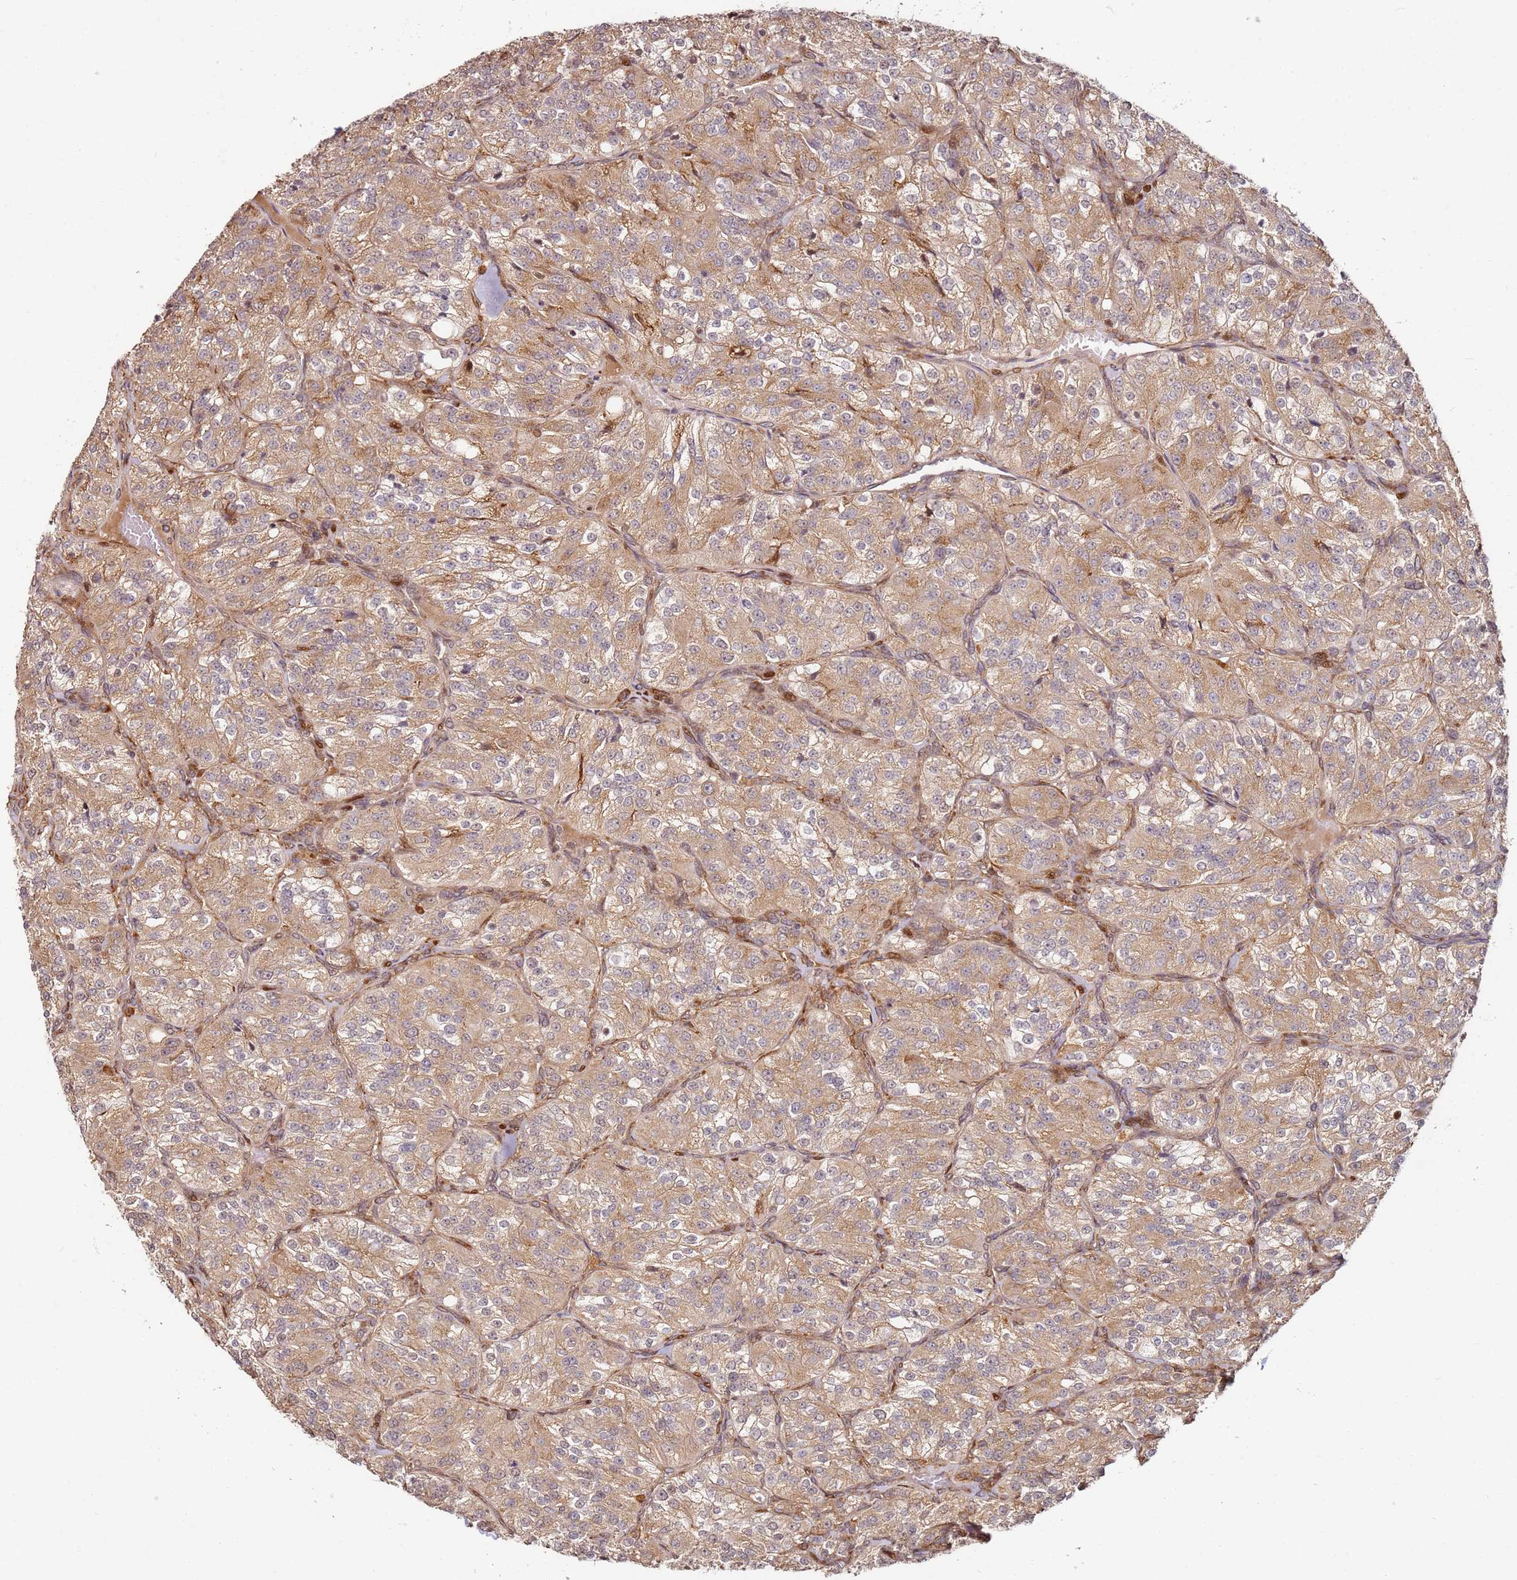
{"staining": {"intensity": "moderate", "quantity": ">75%", "location": "cytoplasmic/membranous"}, "tissue": "renal cancer", "cell_type": "Tumor cells", "image_type": "cancer", "snomed": [{"axis": "morphology", "description": "Adenocarcinoma, NOS"}, {"axis": "topography", "description": "Kidney"}], "caption": "Adenocarcinoma (renal) stained with a protein marker displays moderate staining in tumor cells.", "gene": "RPS3A", "patient": {"sex": "female", "age": 63}}